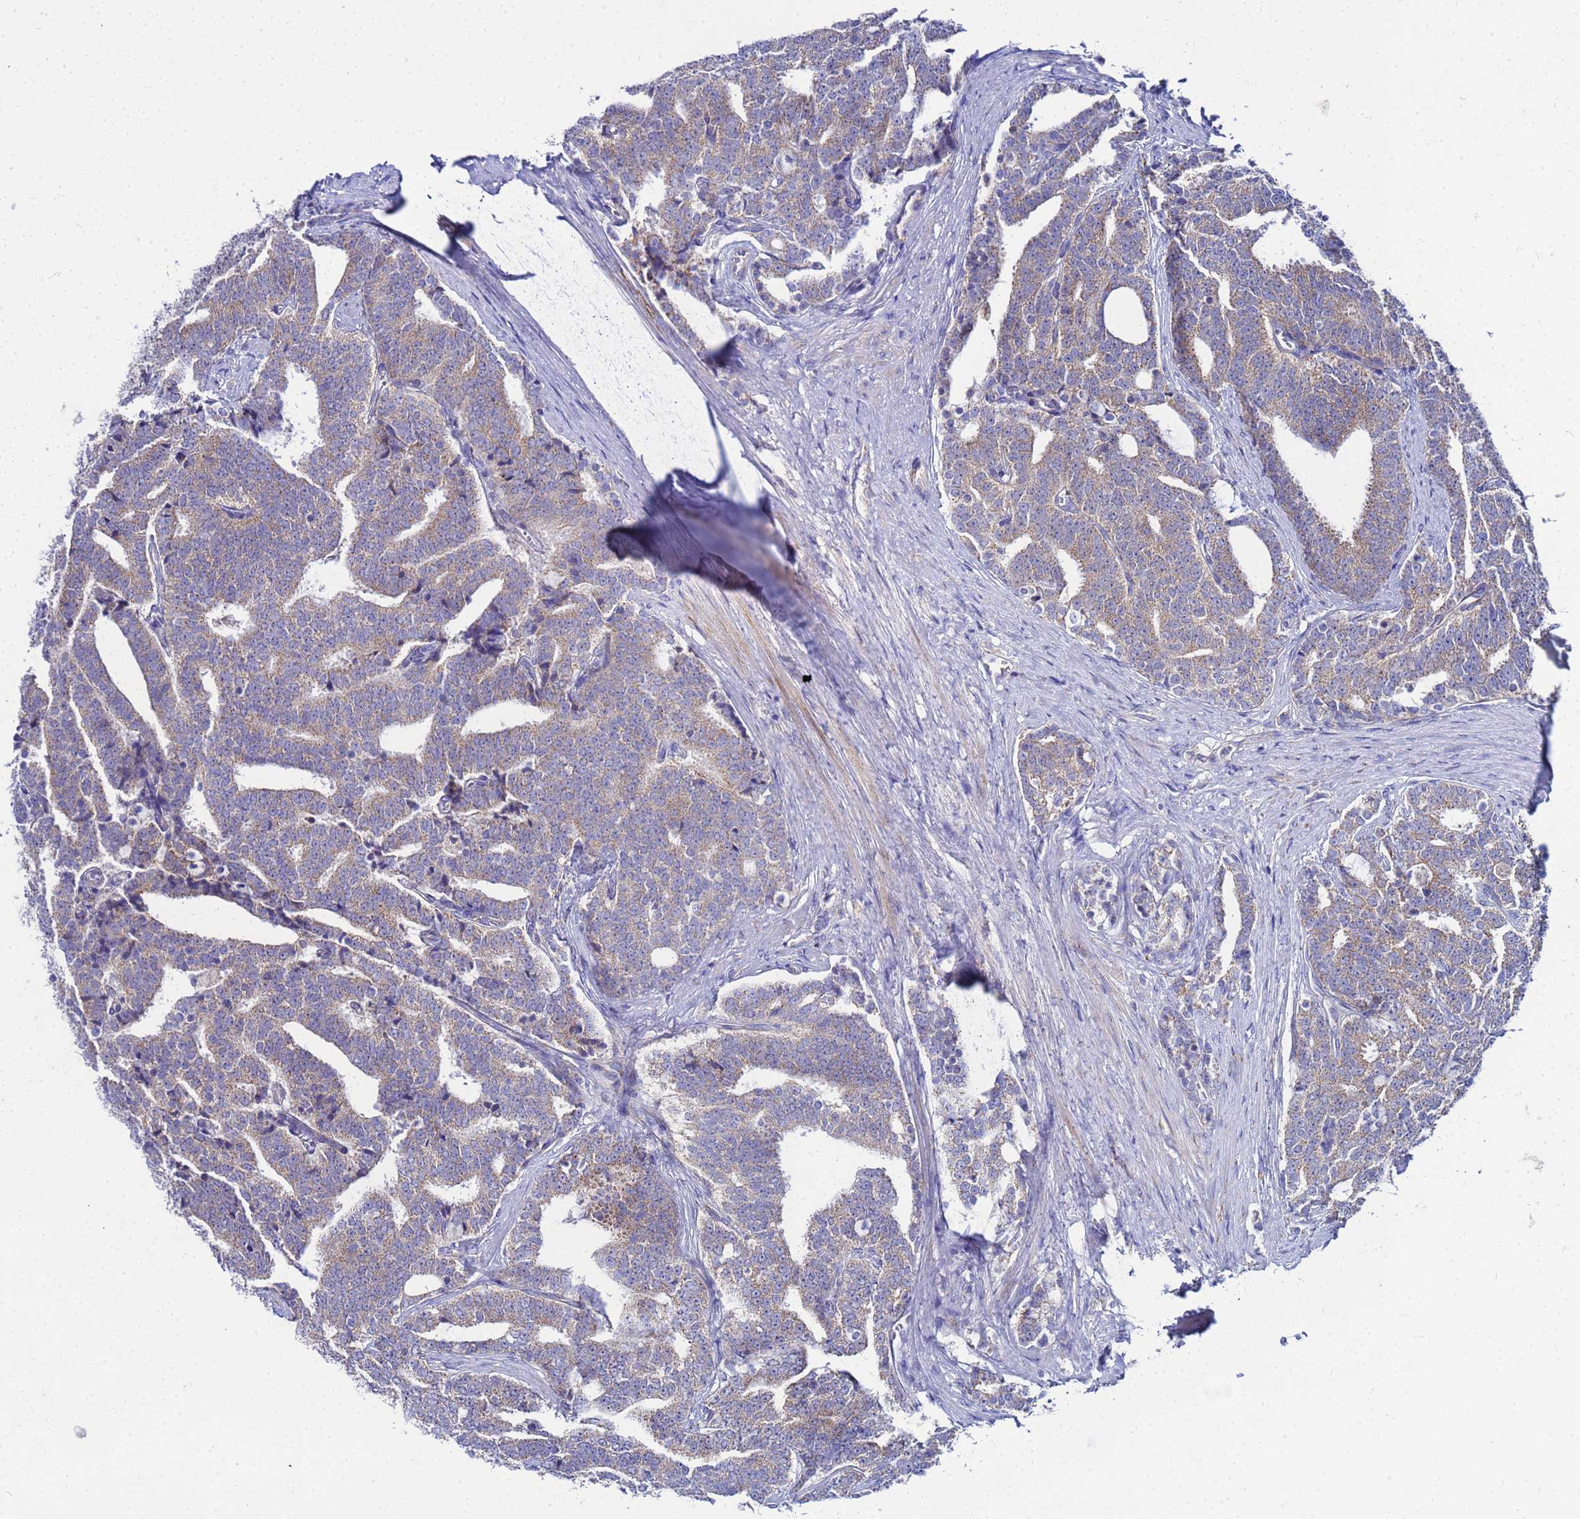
{"staining": {"intensity": "weak", "quantity": ">75%", "location": "cytoplasmic/membranous"}, "tissue": "prostate cancer", "cell_type": "Tumor cells", "image_type": "cancer", "snomed": [{"axis": "morphology", "description": "Adenocarcinoma, High grade"}, {"axis": "topography", "description": "Prostate and seminal vesicle, NOS"}], "caption": "A micrograph of human high-grade adenocarcinoma (prostate) stained for a protein exhibits weak cytoplasmic/membranous brown staining in tumor cells.", "gene": "FAHD2A", "patient": {"sex": "male", "age": 67}}